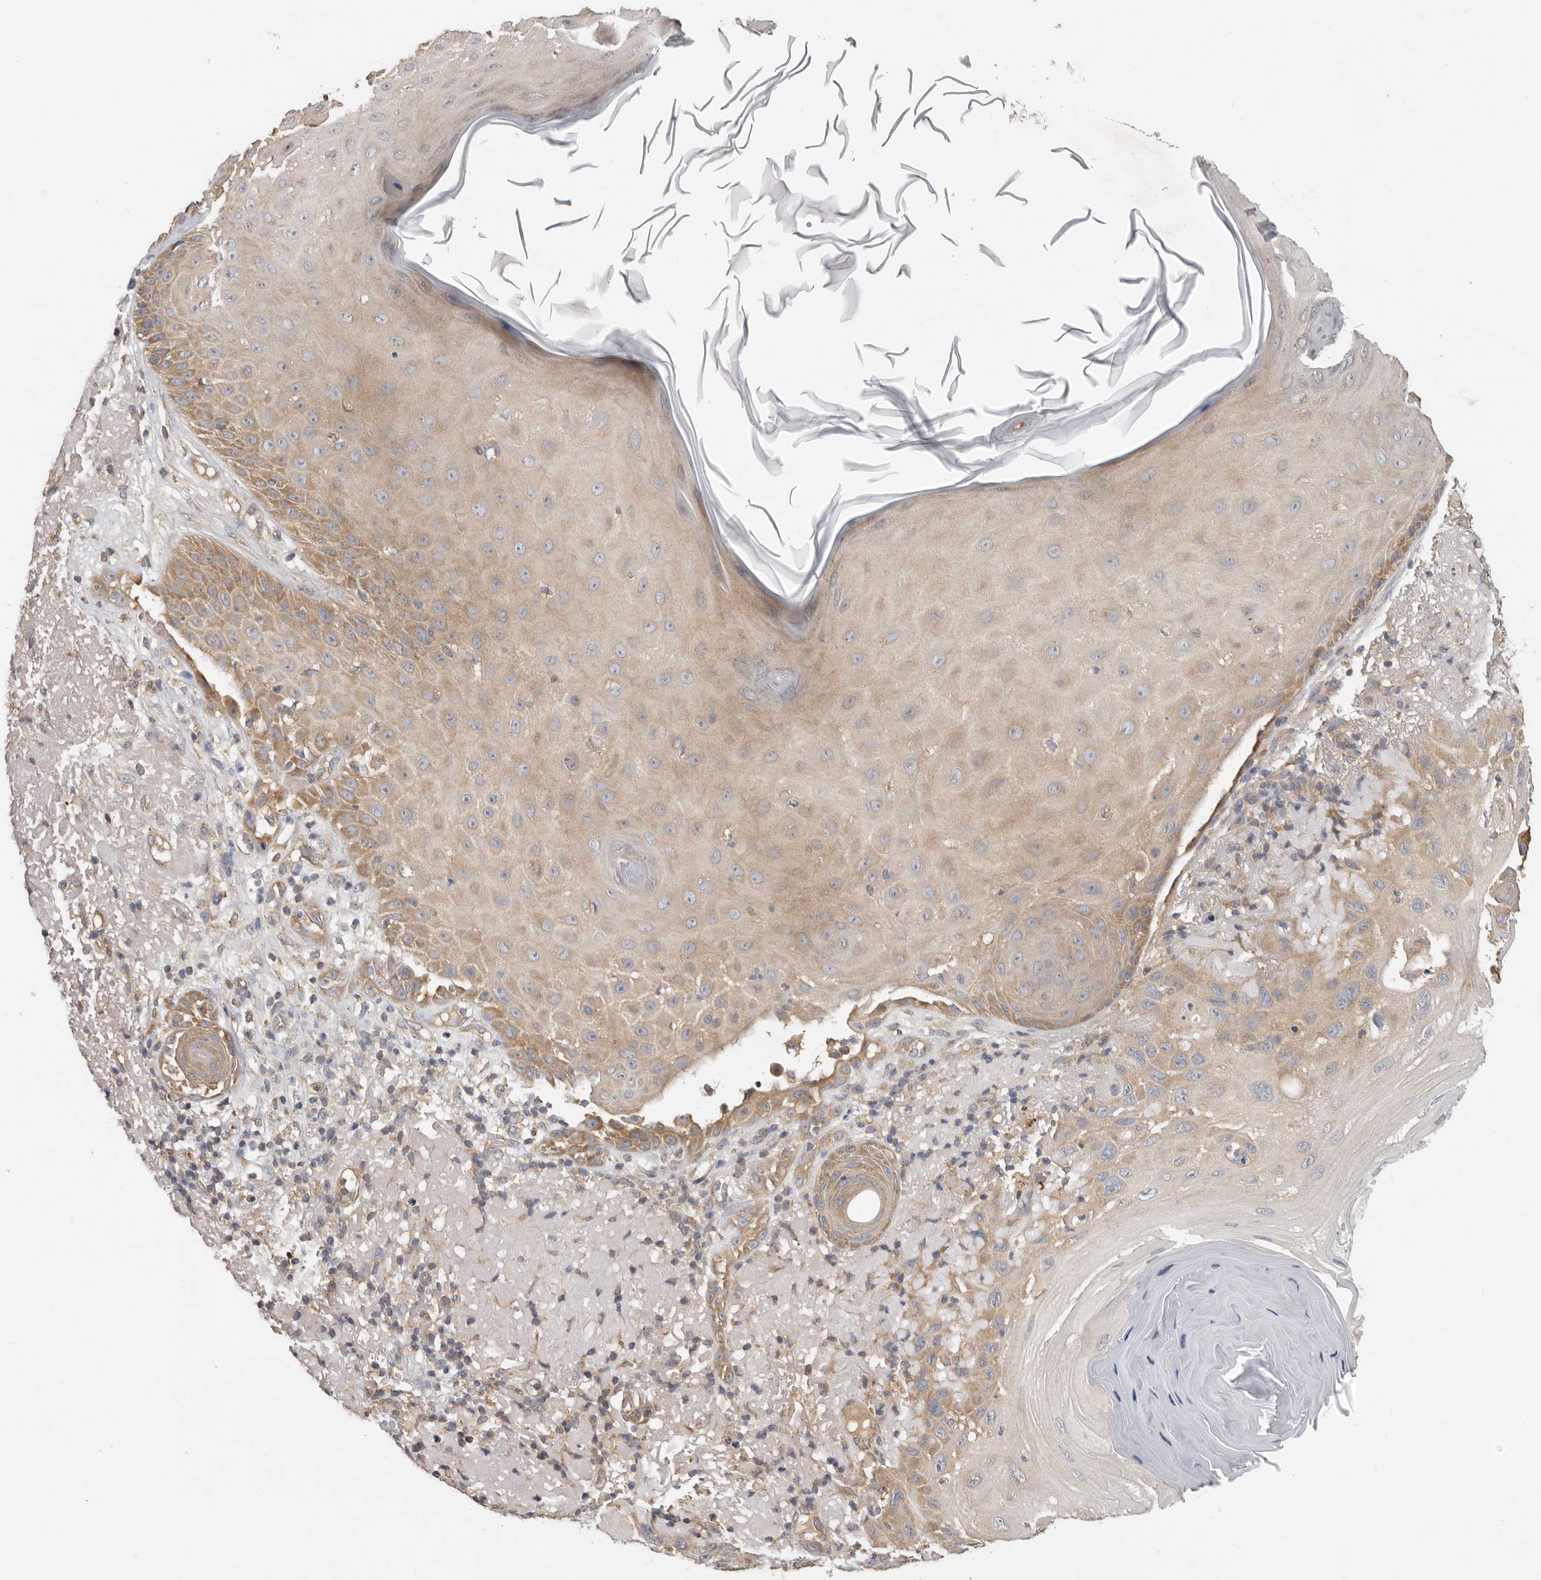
{"staining": {"intensity": "moderate", "quantity": "25%-75%", "location": "cytoplasmic/membranous"}, "tissue": "skin cancer", "cell_type": "Tumor cells", "image_type": "cancer", "snomed": [{"axis": "morphology", "description": "Normal tissue, NOS"}, {"axis": "morphology", "description": "Squamous cell carcinoma, NOS"}, {"axis": "topography", "description": "Skin"}], "caption": "Immunohistochemistry (IHC) image of neoplastic tissue: skin cancer (squamous cell carcinoma) stained using immunohistochemistry reveals medium levels of moderate protein expression localized specifically in the cytoplasmic/membranous of tumor cells, appearing as a cytoplasmic/membranous brown color.", "gene": "PPP1R42", "patient": {"sex": "female", "age": 96}}